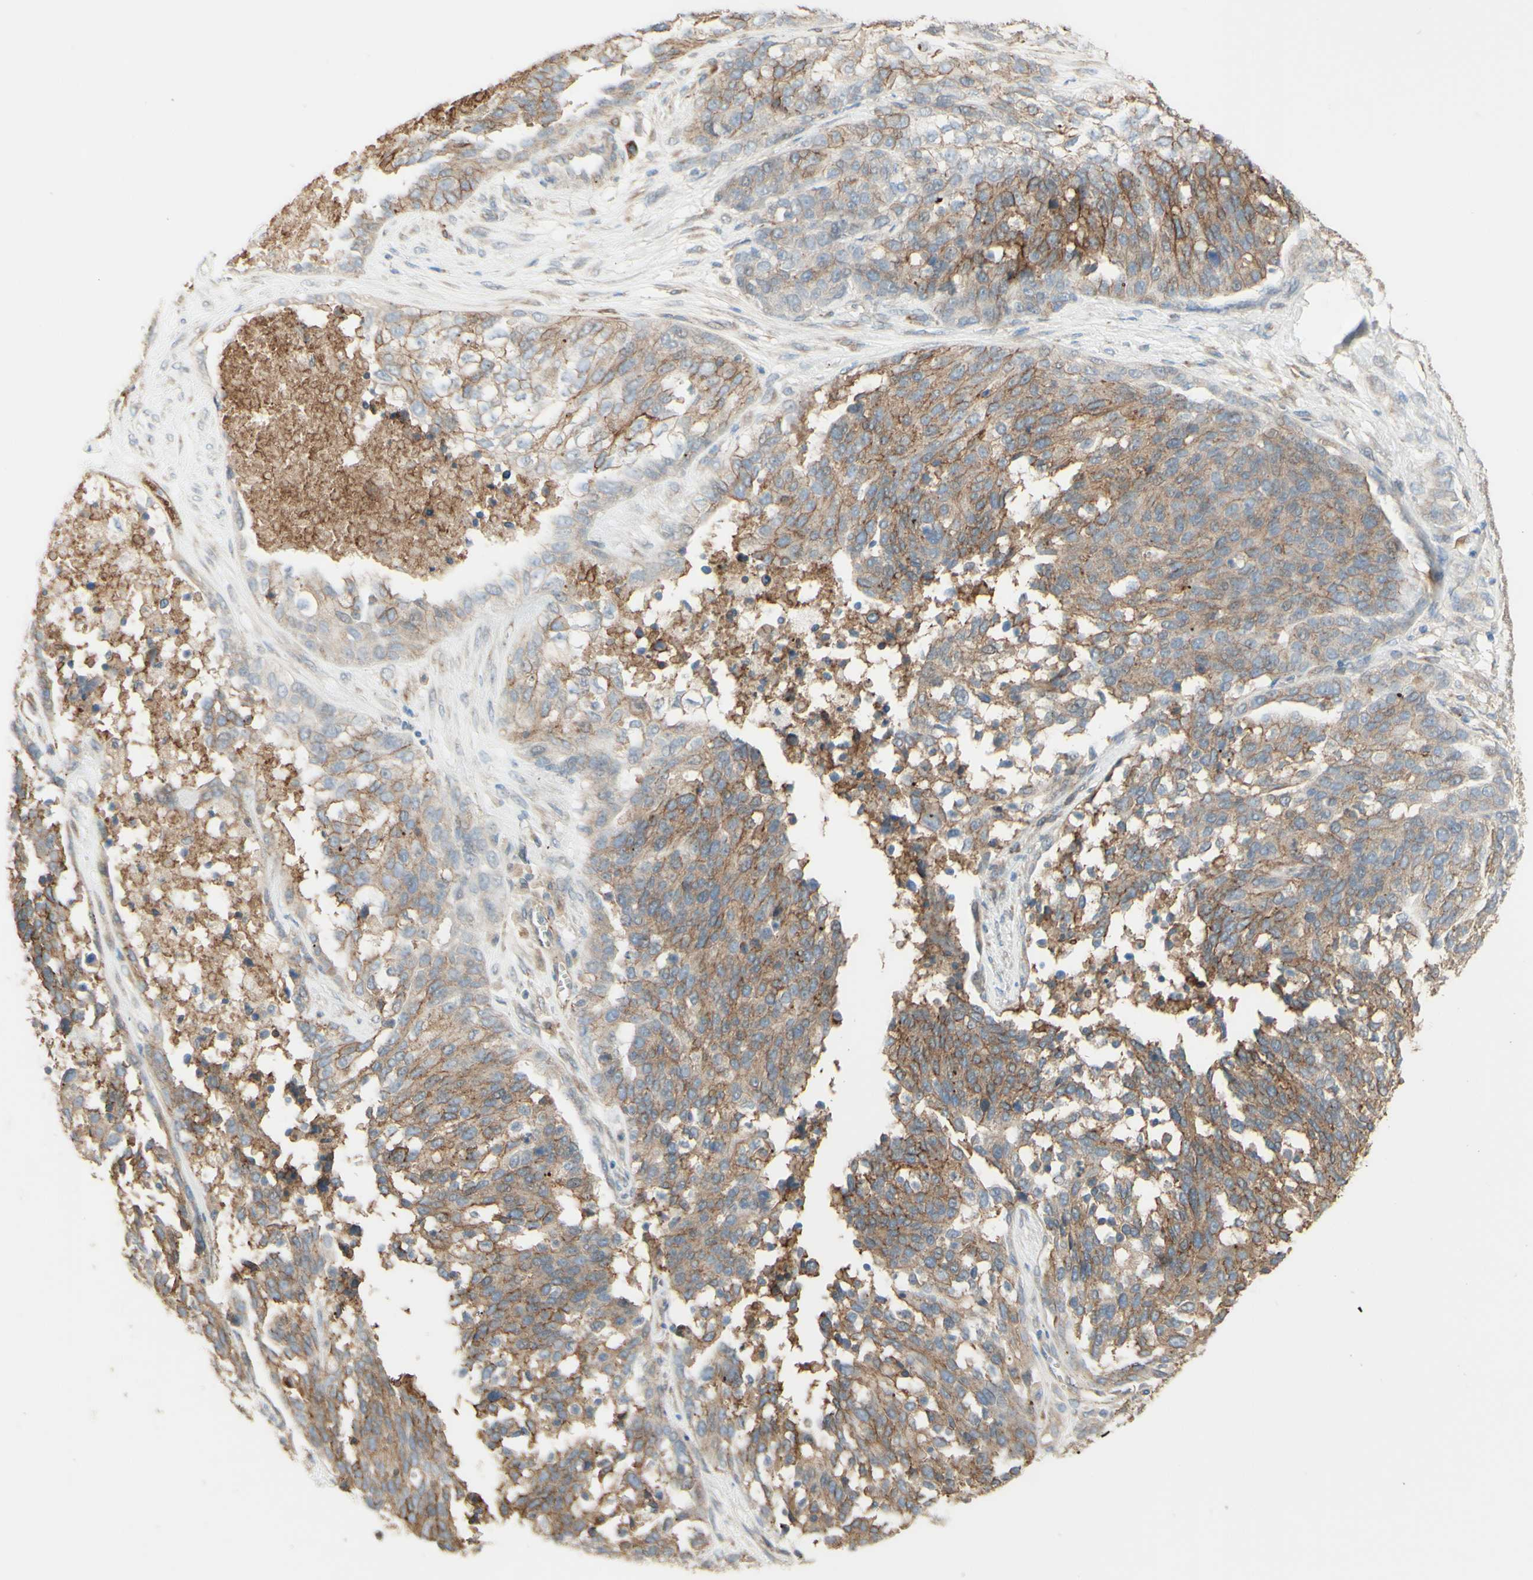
{"staining": {"intensity": "moderate", "quantity": "25%-75%", "location": "cytoplasmic/membranous"}, "tissue": "ovarian cancer", "cell_type": "Tumor cells", "image_type": "cancer", "snomed": [{"axis": "morphology", "description": "Cystadenocarcinoma, serous, NOS"}, {"axis": "topography", "description": "Ovary"}], "caption": "Tumor cells reveal medium levels of moderate cytoplasmic/membranous positivity in approximately 25%-75% of cells in human ovarian serous cystadenocarcinoma.", "gene": "RNF149", "patient": {"sex": "female", "age": 44}}